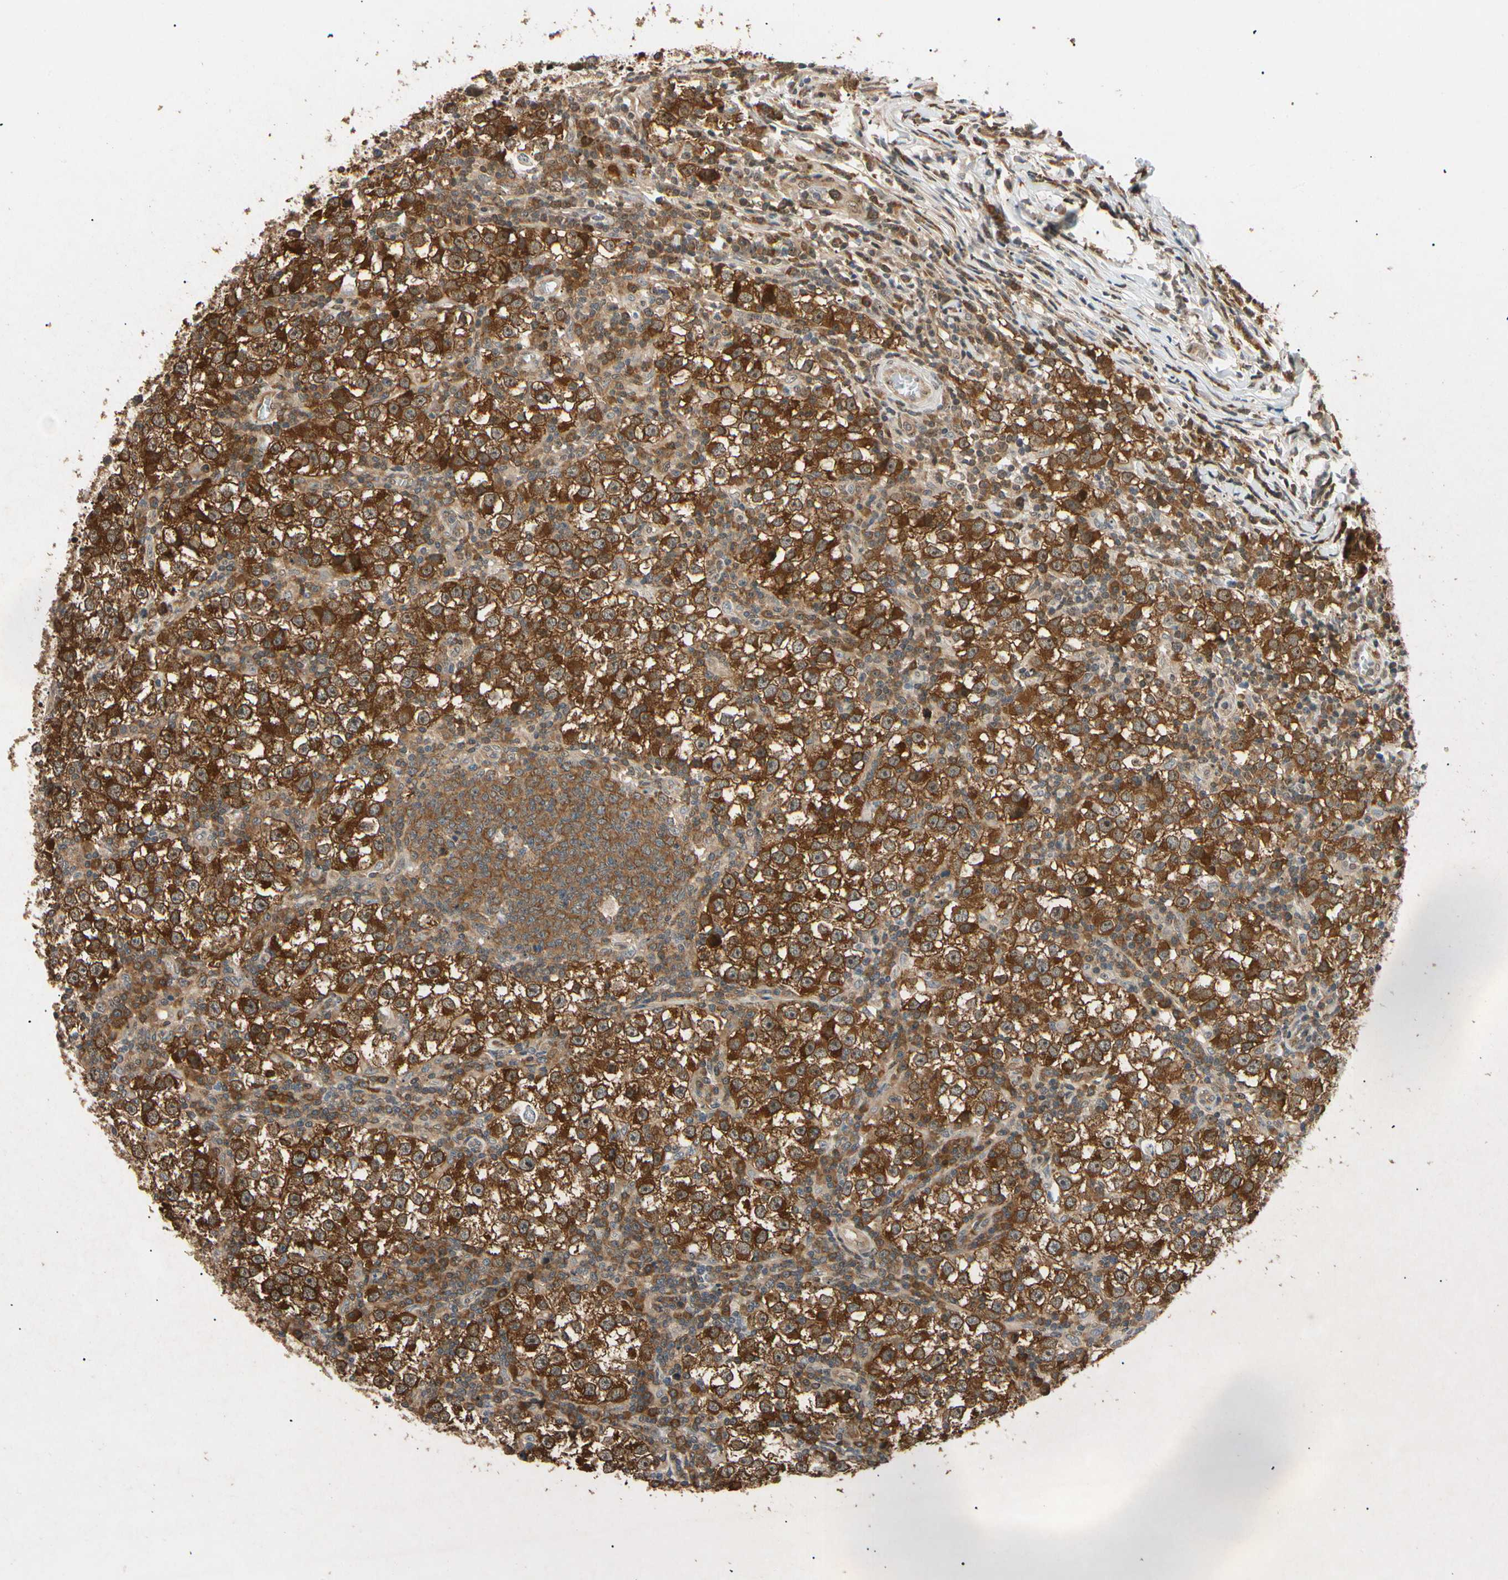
{"staining": {"intensity": "strong", "quantity": ">75%", "location": "cytoplasmic/membranous"}, "tissue": "testis cancer", "cell_type": "Tumor cells", "image_type": "cancer", "snomed": [{"axis": "morphology", "description": "Seminoma, NOS"}, {"axis": "topography", "description": "Testis"}], "caption": "IHC image of seminoma (testis) stained for a protein (brown), which reveals high levels of strong cytoplasmic/membranous positivity in about >75% of tumor cells.", "gene": "EIF1AX", "patient": {"sex": "male", "age": 65}}